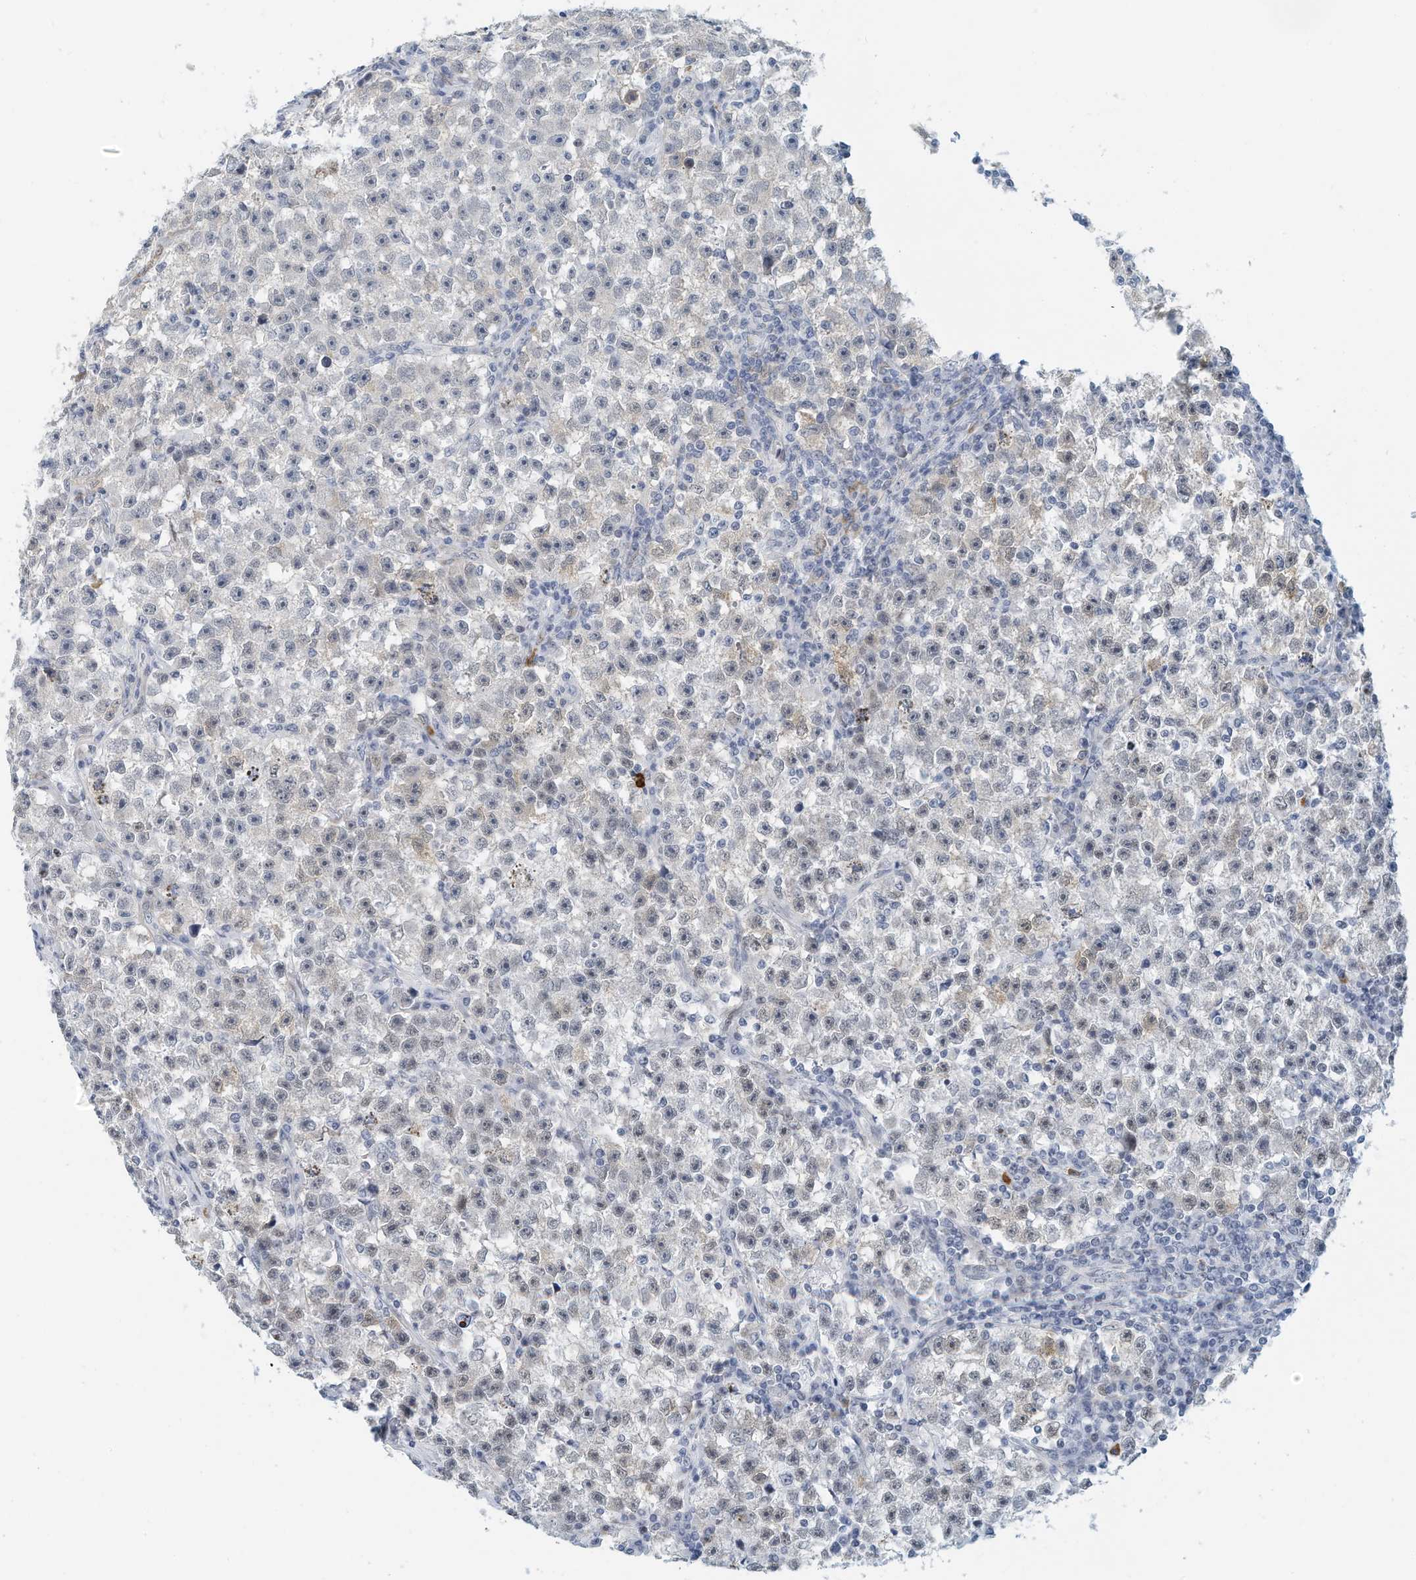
{"staining": {"intensity": "negative", "quantity": "none", "location": "none"}, "tissue": "testis cancer", "cell_type": "Tumor cells", "image_type": "cancer", "snomed": [{"axis": "morphology", "description": "Seminoma, NOS"}, {"axis": "topography", "description": "Testis"}], "caption": "This is a histopathology image of immunohistochemistry (IHC) staining of testis seminoma, which shows no positivity in tumor cells.", "gene": "ARHGAP28", "patient": {"sex": "male", "age": 22}}